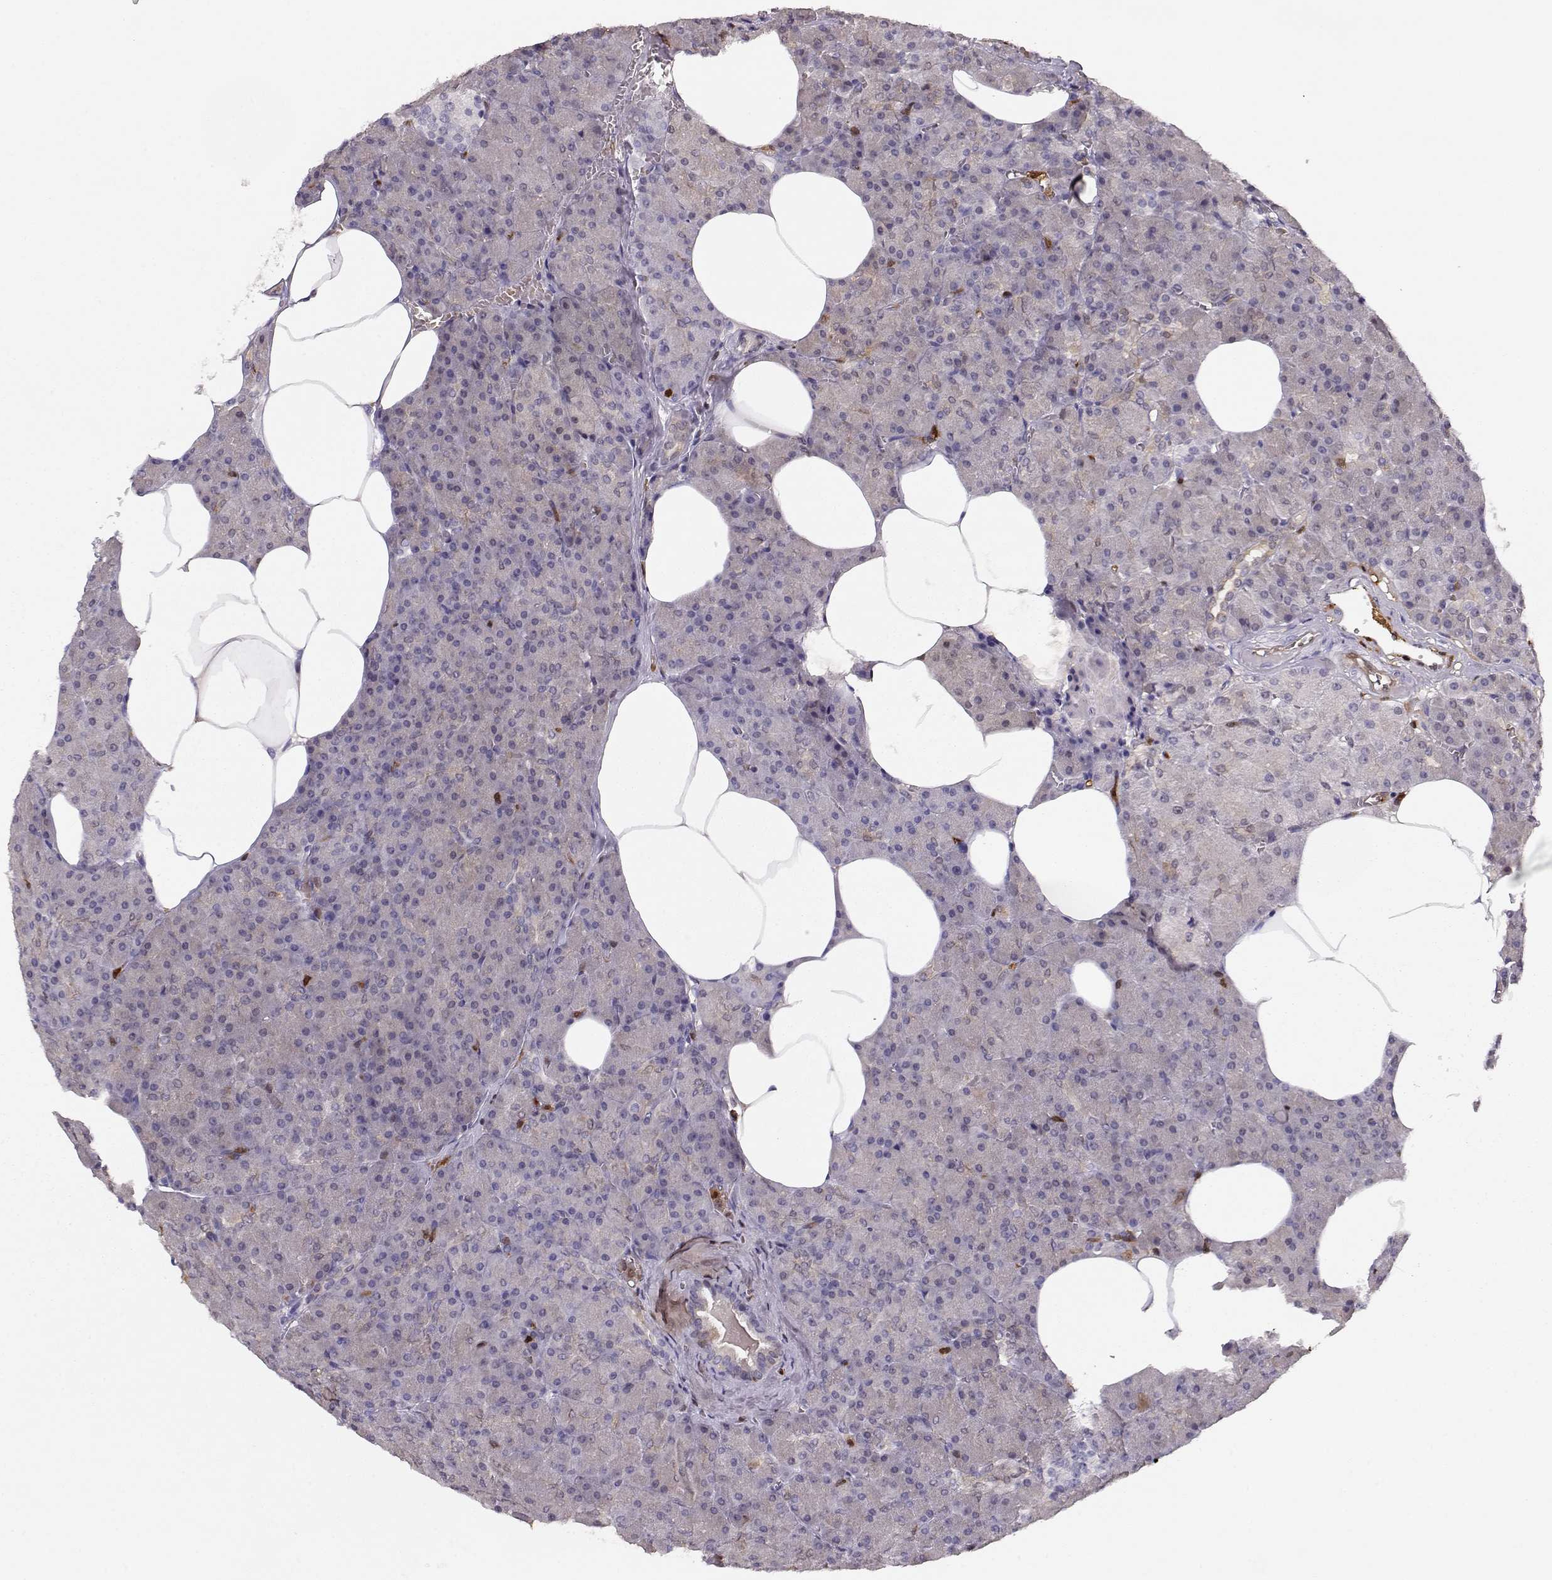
{"staining": {"intensity": "moderate", "quantity": "<25%", "location": "cytoplasmic/membranous"}, "tissue": "pancreas", "cell_type": "Exocrine glandular cells", "image_type": "normal", "snomed": [{"axis": "morphology", "description": "Normal tissue, NOS"}, {"axis": "topography", "description": "Pancreas"}], "caption": "This is an image of immunohistochemistry (IHC) staining of benign pancreas, which shows moderate expression in the cytoplasmic/membranous of exocrine glandular cells.", "gene": "PNP", "patient": {"sex": "female", "age": 45}}